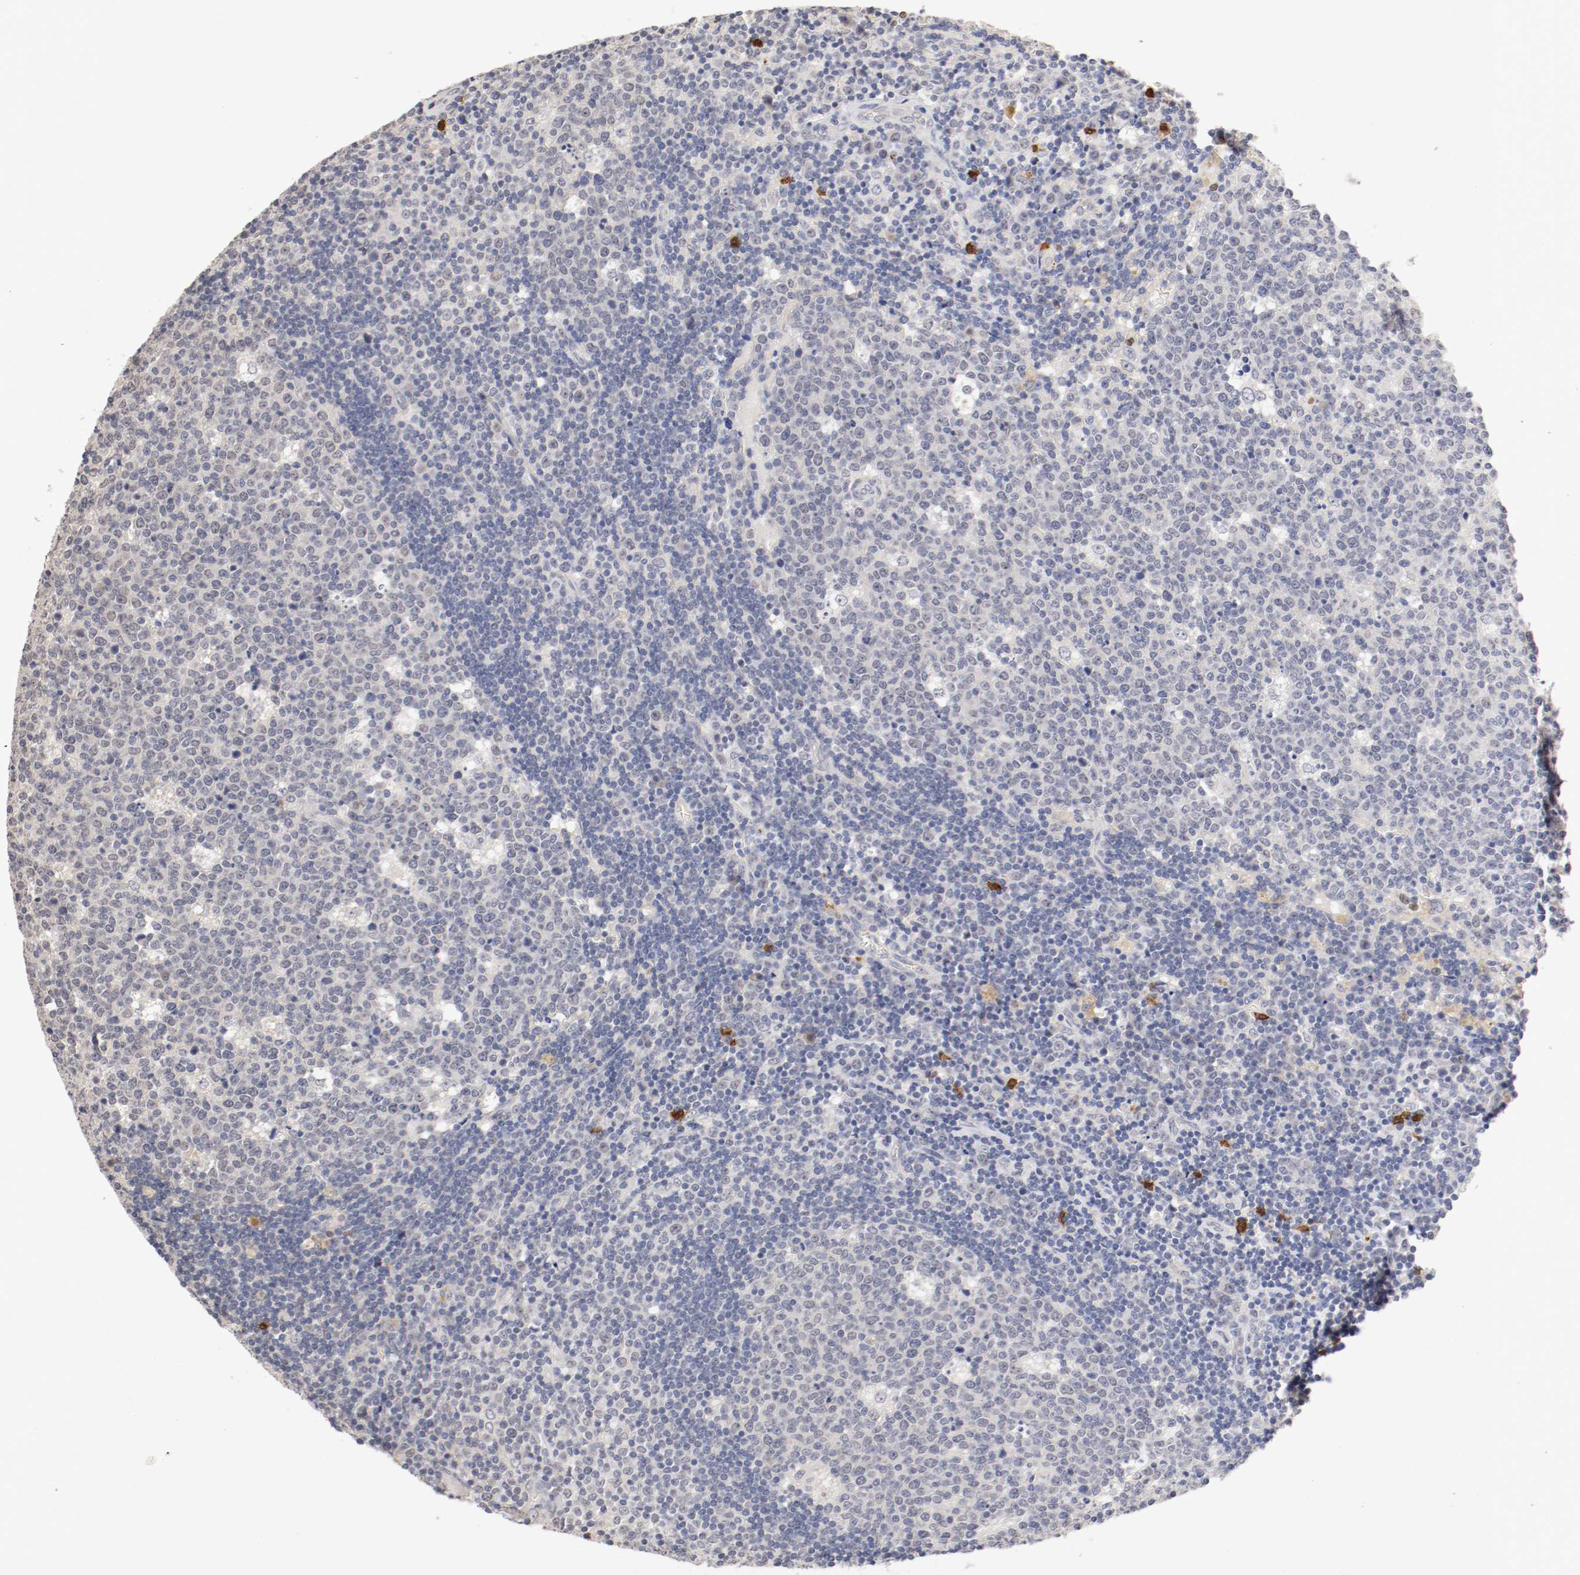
{"staining": {"intensity": "negative", "quantity": "none", "location": "none"}, "tissue": "lymph node", "cell_type": "Germinal center cells", "image_type": "normal", "snomed": [{"axis": "morphology", "description": "Normal tissue, NOS"}, {"axis": "topography", "description": "Lymph node"}, {"axis": "topography", "description": "Salivary gland"}], "caption": "Germinal center cells are negative for brown protein staining in benign lymph node. The staining is performed using DAB brown chromogen with nuclei counter-stained in using hematoxylin.", "gene": "CEBPE", "patient": {"sex": "male", "age": 8}}